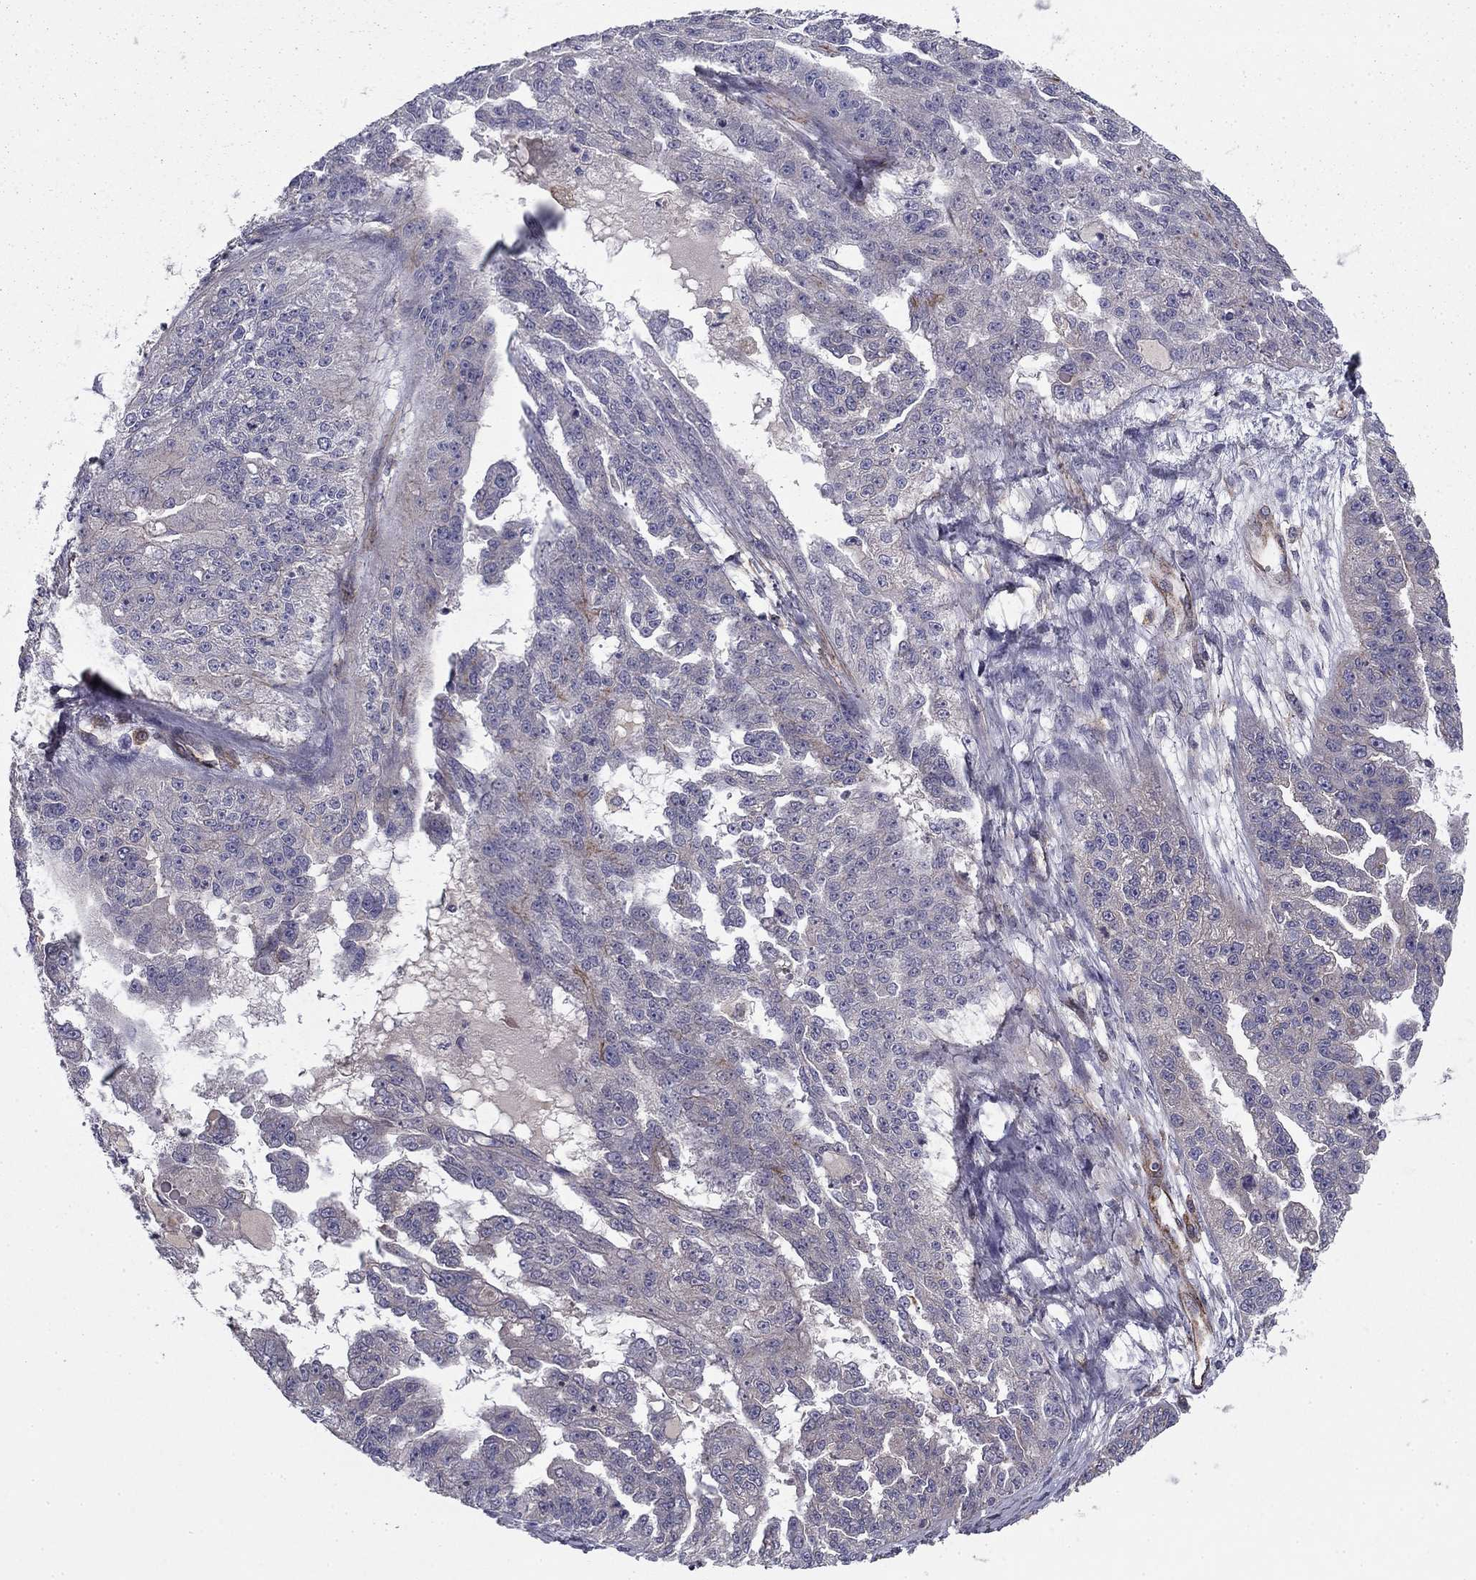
{"staining": {"intensity": "weak", "quantity": "<25%", "location": "cytoplasmic/membranous"}, "tissue": "ovarian cancer", "cell_type": "Tumor cells", "image_type": "cancer", "snomed": [{"axis": "morphology", "description": "Cystadenocarcinoma, serous, NOS"}, {"axis": "topography", "description": "Ovary"}], "caption": "Immunohistochemistry (IHC) micrograph of neoplastic tissue: human ovarian cancer (serous cystadenocarcinoma) stained with DAB reveals no significant protein staining in tumor cells. The staining is performed using DAB (3,3'-diaminobenzidine) brown chromogen with nuclei counter-stained in using hematoxylin.", "gene": "SHMT1", "patient": {"sex": "female", "age": 58}}